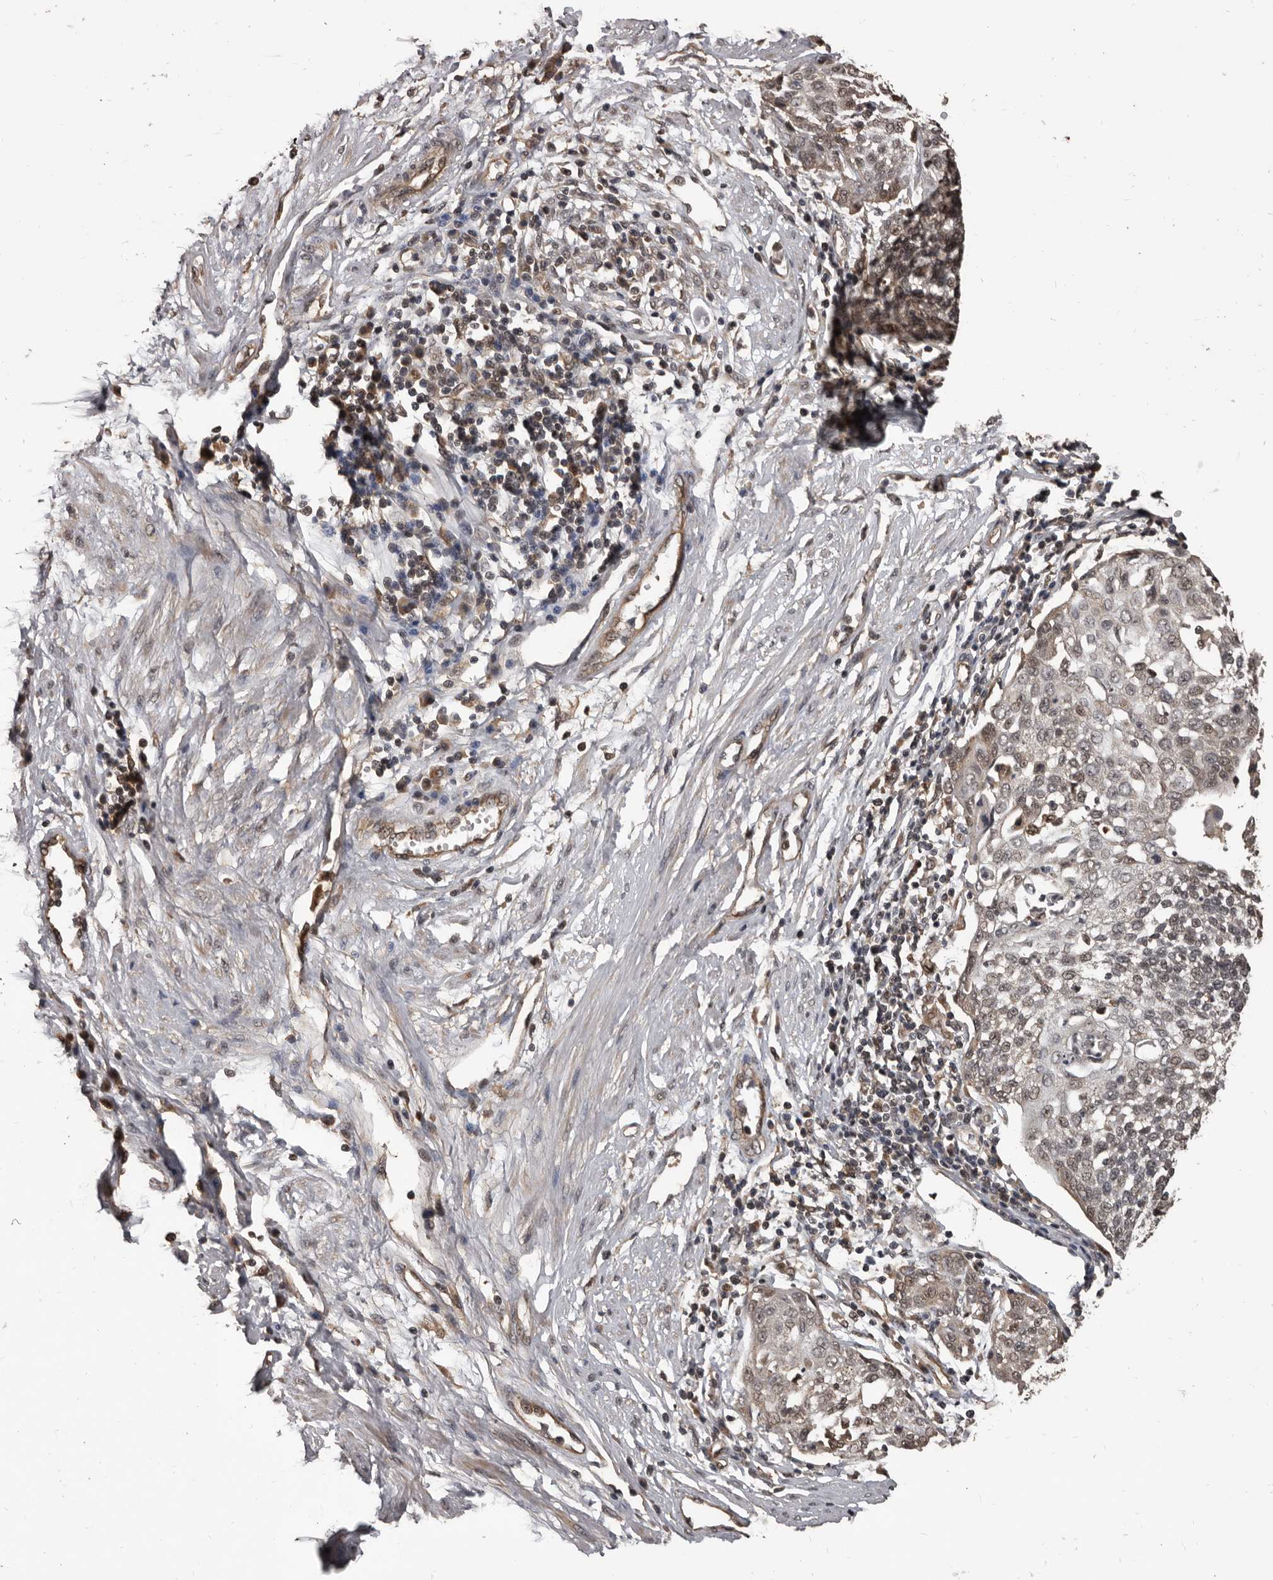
{"staining": {"intensity": "weak", "quantity": "25%-75%", "location": "nuclear"}, "tissue": "cervical cancer", "cell_type": "Tumor cells", "image_type": "cancer", "snomed": [{"axis": "morphology", "description": "Squamous cell carcinoma, NOS"}, {"axis": "topography", "description": "Cervix"}], "caption": "There is low levels of weak nuclear staining in tumor cells of squamous cell carcinoma (cervical), as demonstrated by immunohistochemical staining (brown color).", "gene": "AHR", "patient": {"sex": "female", "age": 34}}